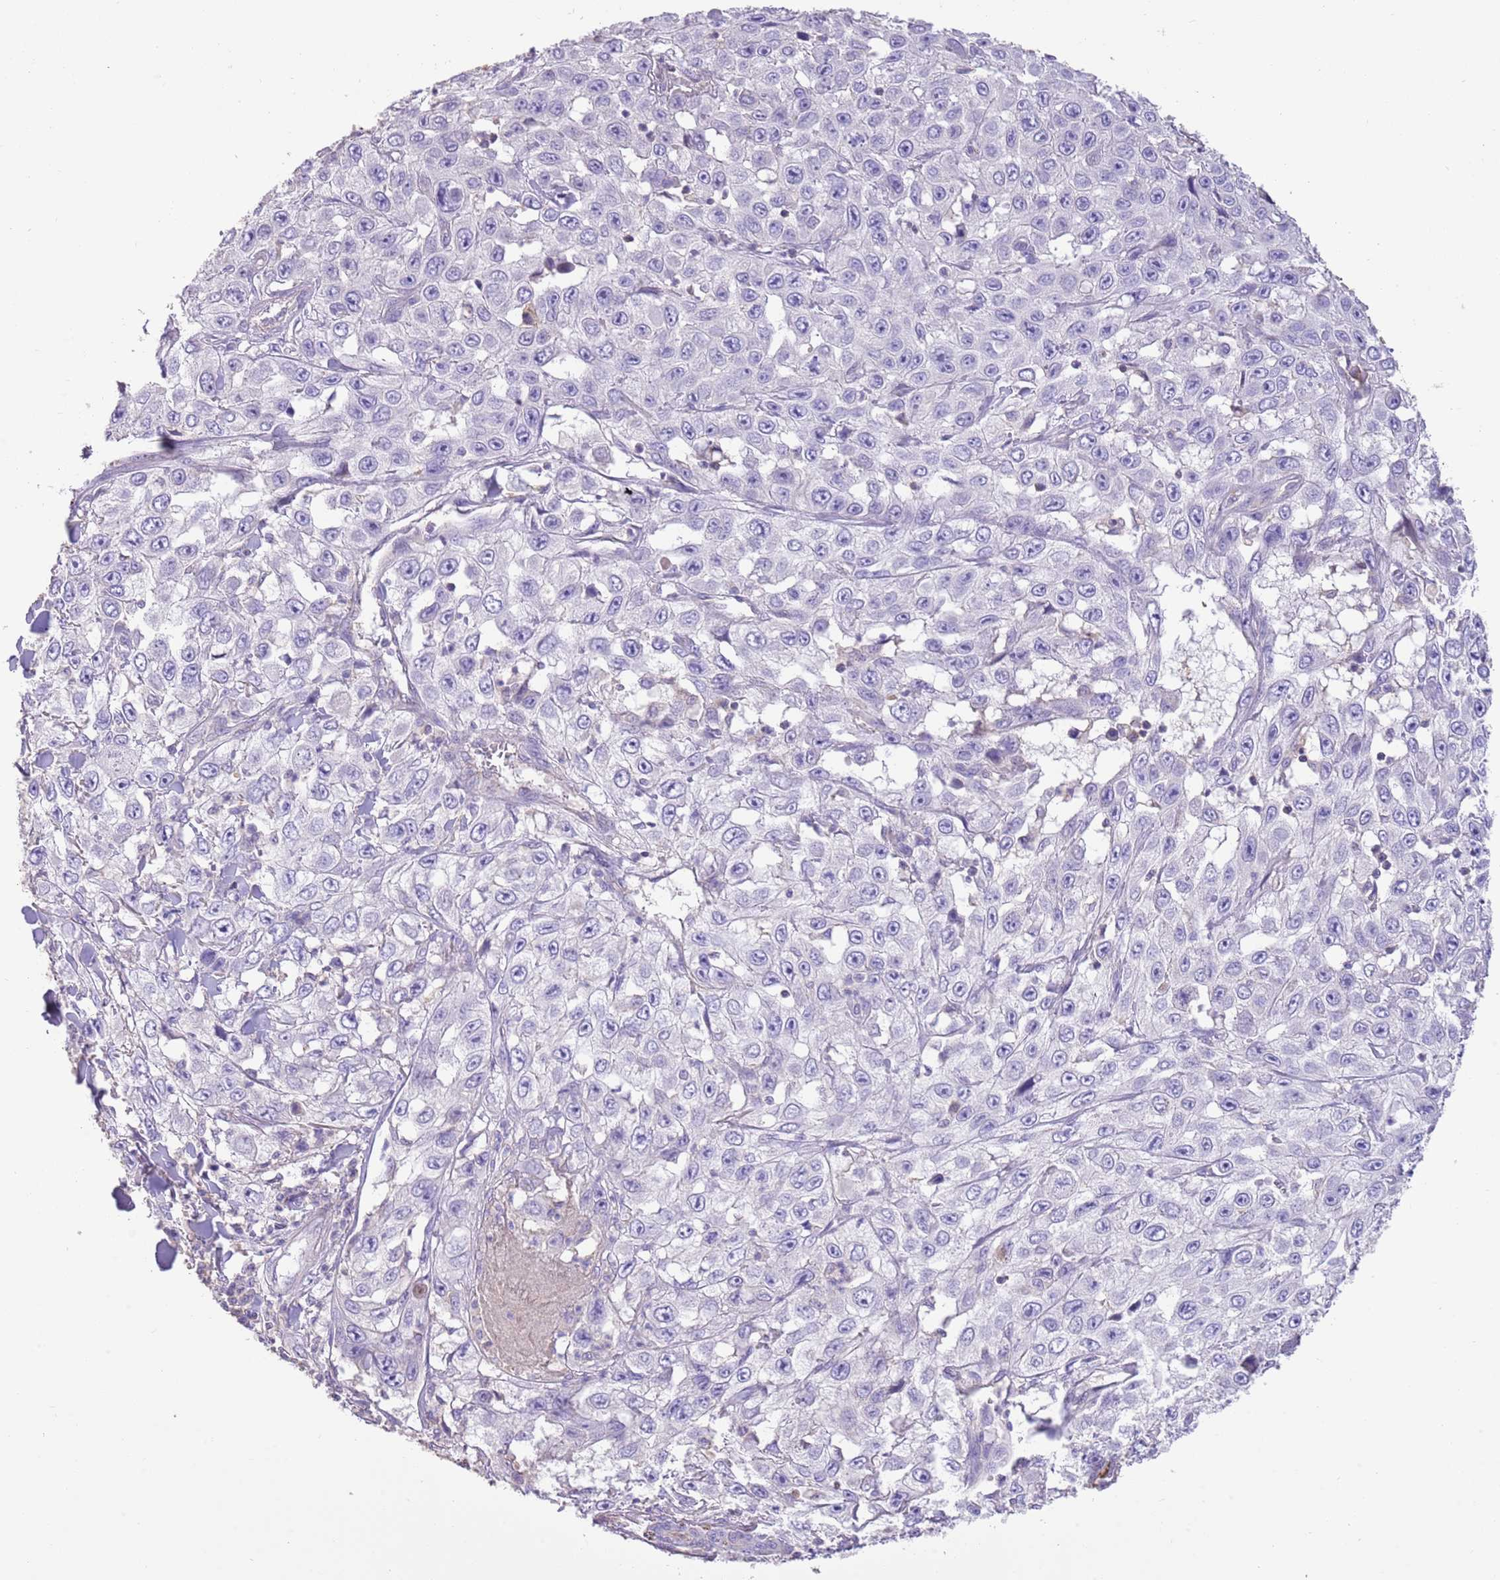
{"staining": {"intensity": "negative", "quantity": "none", "location": "none"}, "tissue": "skin cancer", "cell_type": "Tumor cells", "image_type": "cancer", "snomed": [{"axis": "morphology", "description": "Squamous cell carcinoma, NOS"}, {"axis": "topography", "description": "Skin"}], "caption": "Skin cancer stained for a protein using immunohistochemistry shows no expression tumor cells.", "gene": "SFTPA1", "patient": {"sex": "male", "age": 82}}